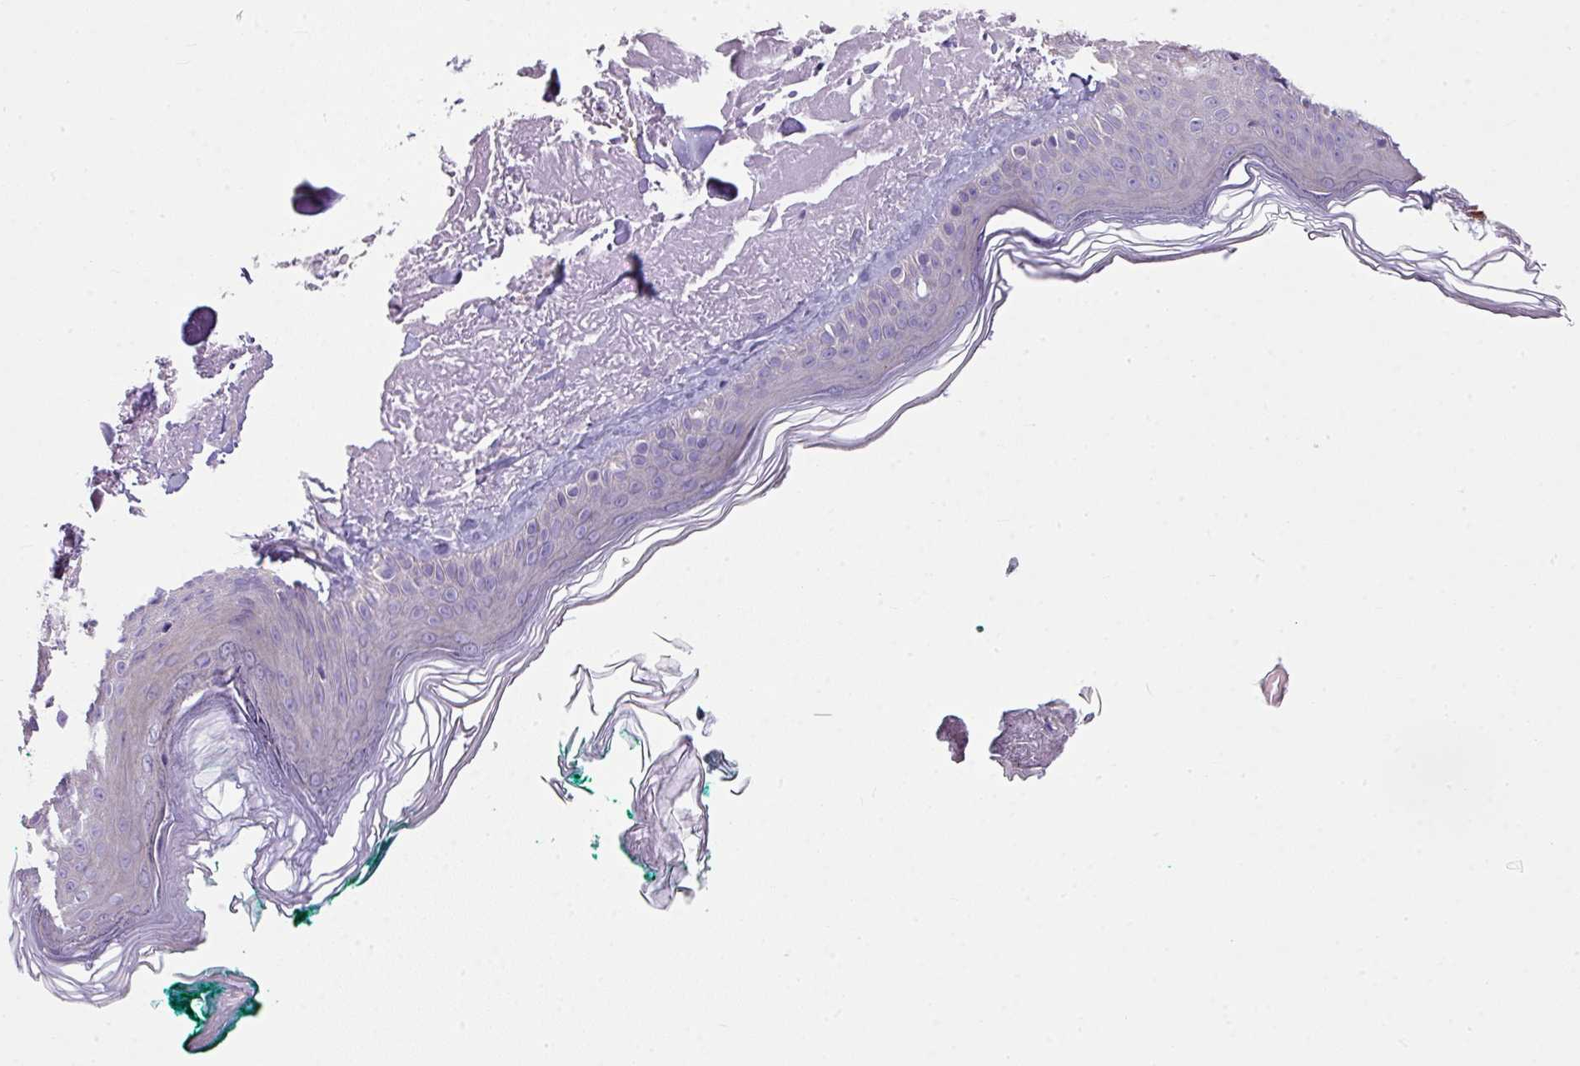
{"staining": {"intensity": "negative", "quantity": "none", "location": "none"}, "tissue": "skin", "cell_type": "Fibroblasts", "image_type": "normal", "snomed": [{"axis": "morphology", "description": "Normal tissue, NOS"}, {"axis": "morphology", "description": "Malignant melanoma, NOS"}, {"axis": "topography", "description": "Skin"}], "caption": "There is no significant staining in fibroblasts of skin. (DAB (3,3'-diaminobenzidine) IHC with hematoxylin counter stain).", "gene": "PALS2", "patient": {"sex": "male", "age": 80}}